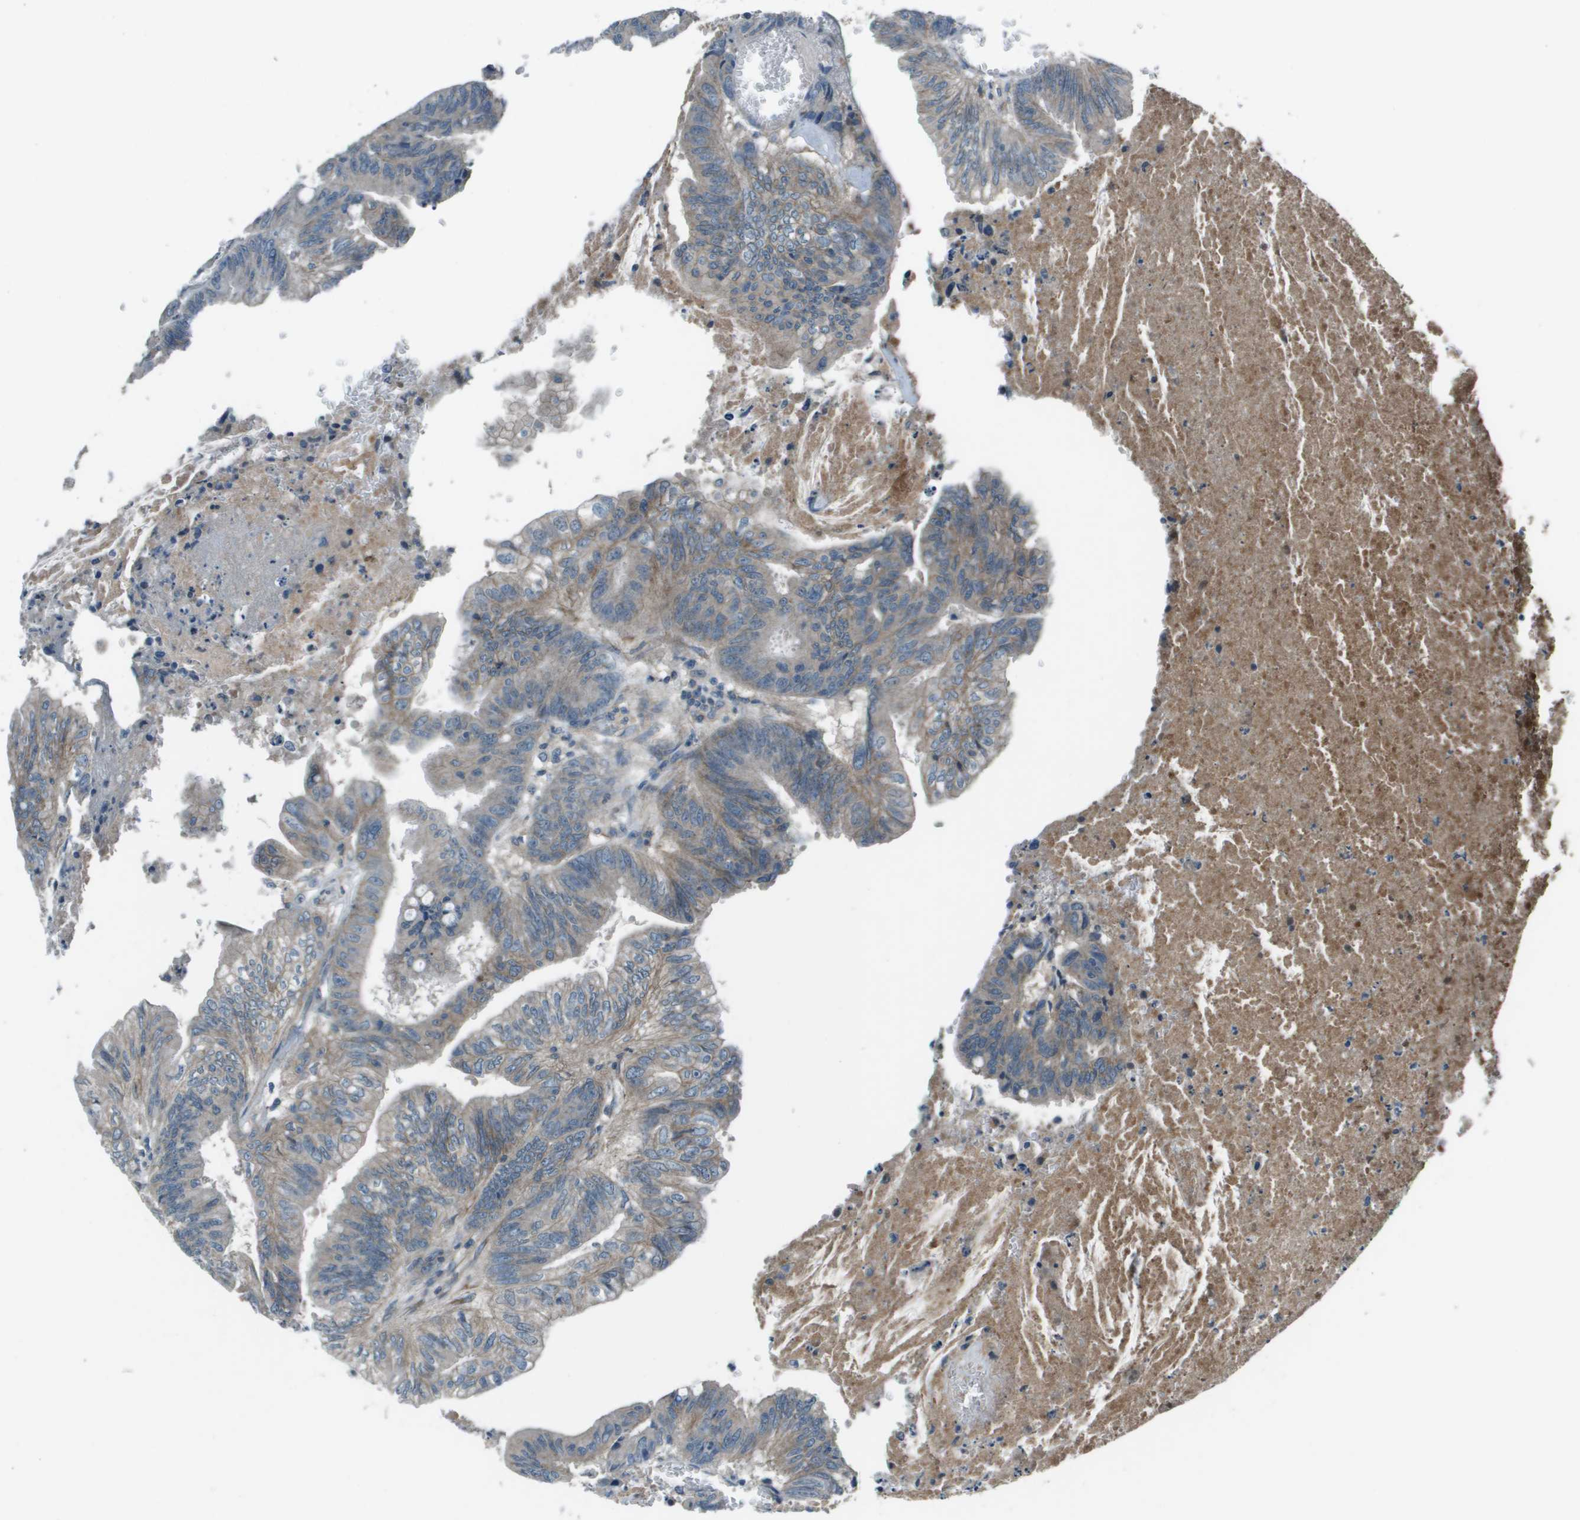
{"staining": {"intensity": "weak", "quantity": "<25%", "location": "cytoplasmic/membranous"}, "tissue": "colorectal cancer", "cell_type": "Tumor cells", "image_type": "cancer", "snomed": [{"axis": "morphology", "description": "Adenocarcinoma, NOS"}, {"axis": "topography", "description": "Colon"}], "caption": "A high-resolution micrograph shows immunohistochemistry (IHC) staining of colorectal adenocarcinoma, which exhibits no significant staining in tumor cells.", "gene": "PCOLCE", "patient": {"sex": "male", "age": 45}}